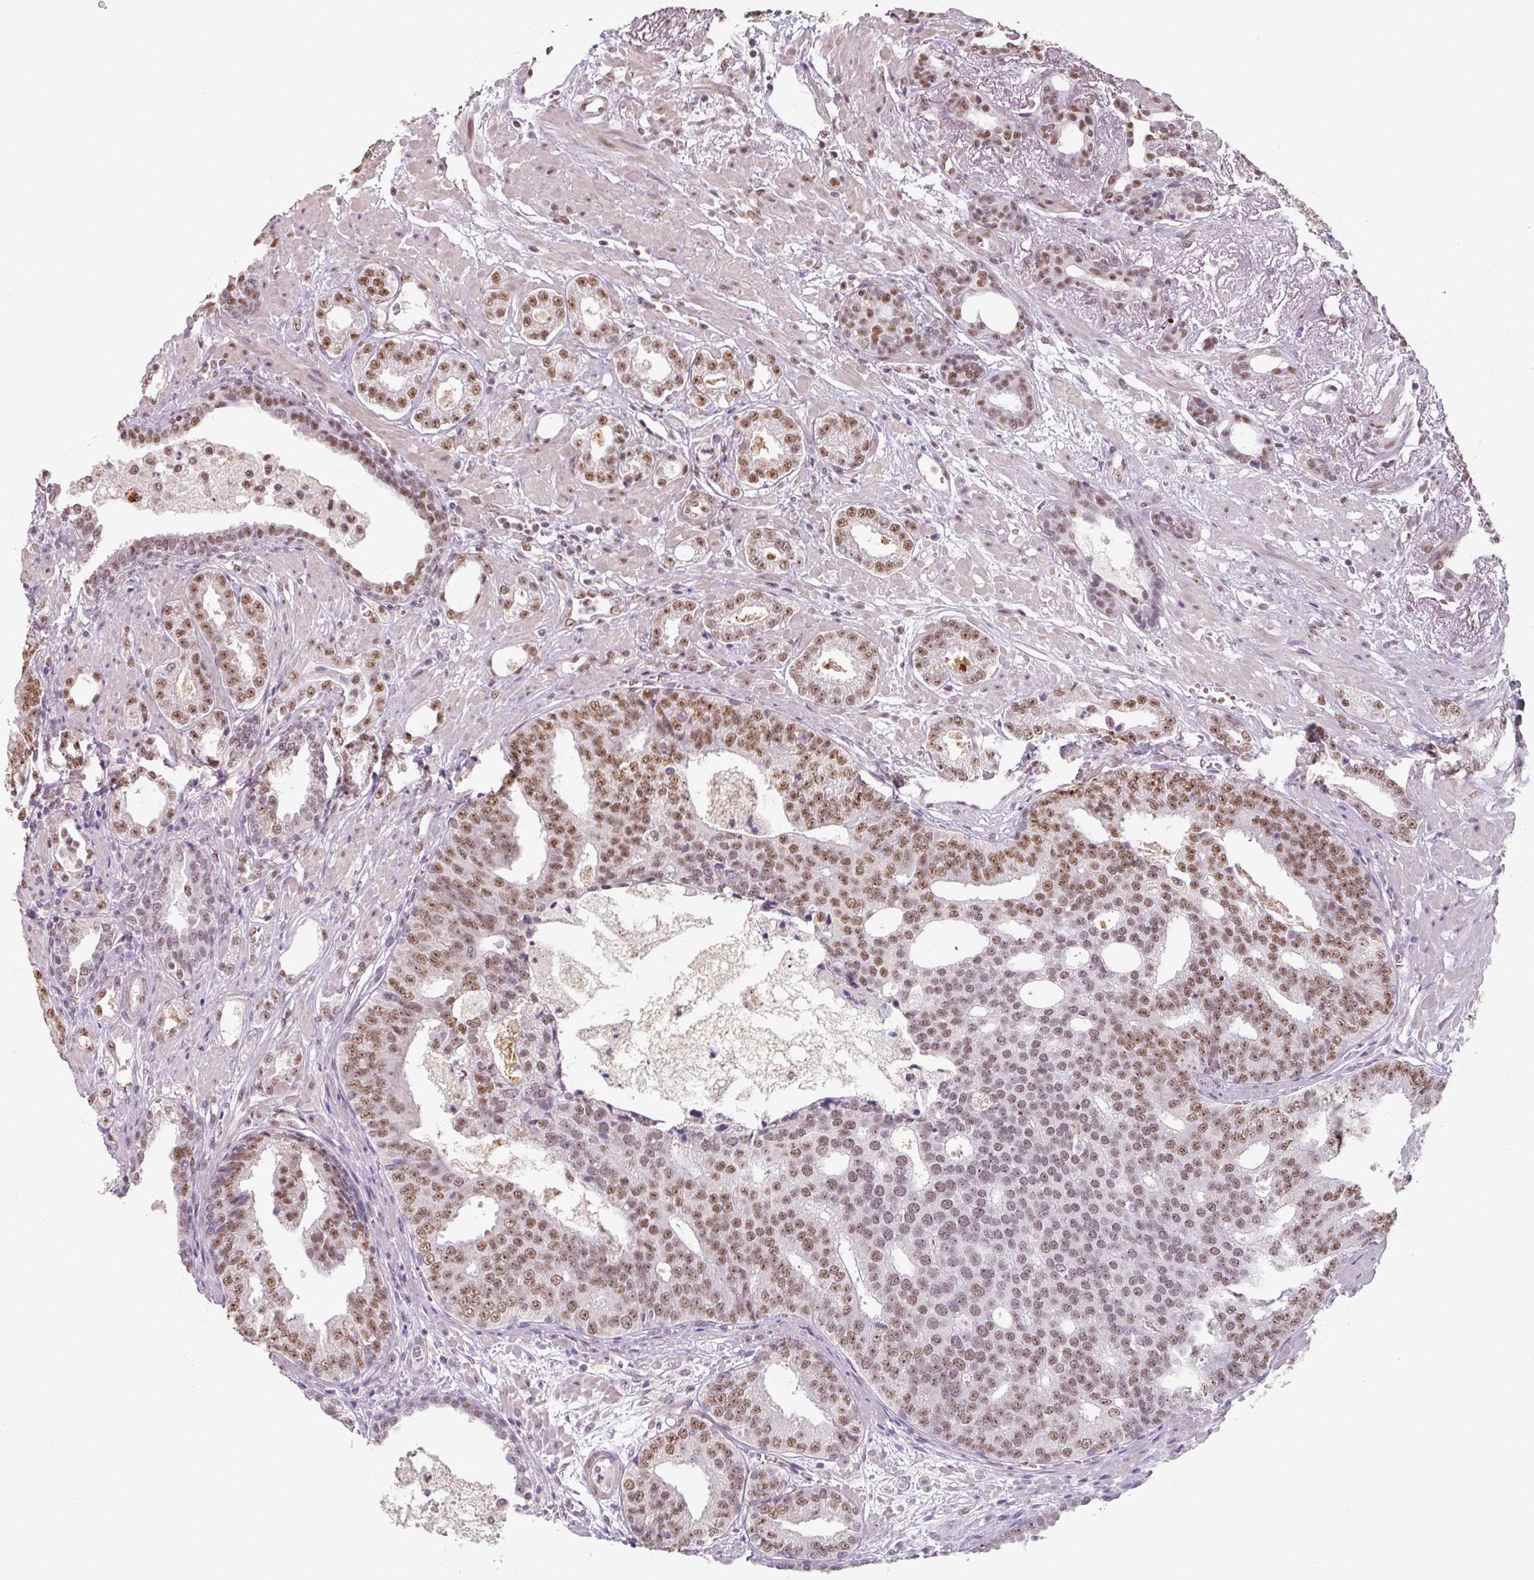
{"staining": {"intensity": "moderate", "quantity": ">75%", "location": "nuclear"}, "tissue": "prostate cancer", "cell_type": "Tumor cells", "image_type": "cancer", "snomed": [{"axis": "morphology", "description": "Adenocarcinoma, High grade"}, {"axis": "topography", "description": "Prostate"}], "caption": "The micrograph demonstrates immunohistochemical staining of prostate adenocarcinoma (high-grade). There is moderate nuclear staining is seen in approximately >75% of tumor cells. The staining was performed using DAB, with brown indicating positive protein expression. Nuclei are stained blue with hematoxylin.", "gene": "ZFTRAF1", "patient": {"sex": "male", "age": 71}}